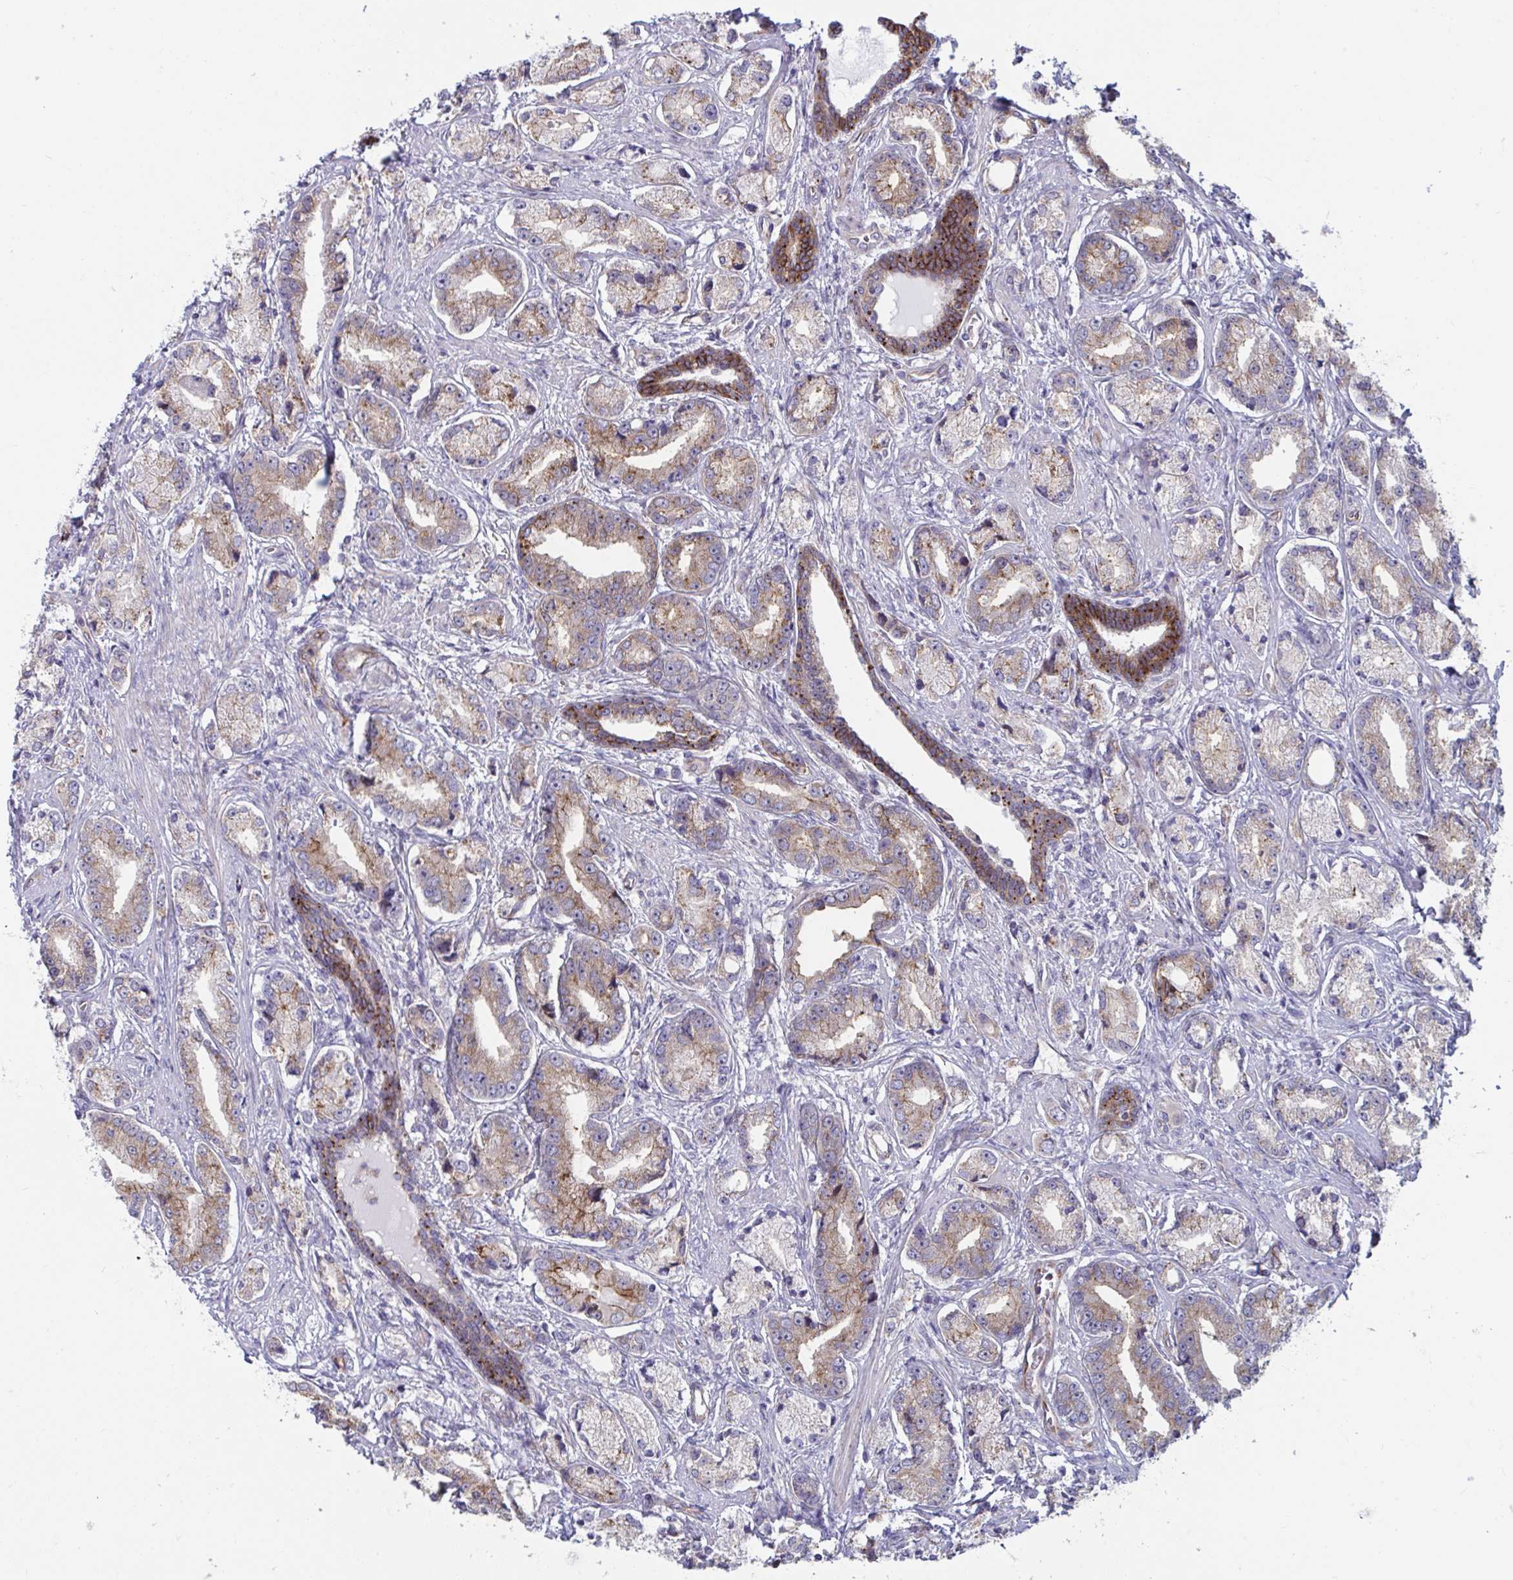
{"staining": {"intensity": "weak", "quantity": ">75%", "location": "cytoplasmic/membranous"}, "tissue": "prostate cancer", "cell_type": "Tumor cells", "image_type": "cancer", "snomed": [{"axis": "morphology", "description": "Adenocarcinoma, High grade"}, {"axis": "topography", "description": "Prostate and seminal vesicle, NOS"}], "caption": "IHC image of prostate high-grade adenocarcinoma stained for a protein (brown), which displays low levels of weak cytoplasmic/membranous expression in approximately >75% of tumor cells.", "gene": "SLC9A6", "patient": {"sex": "male", "age": 61}}